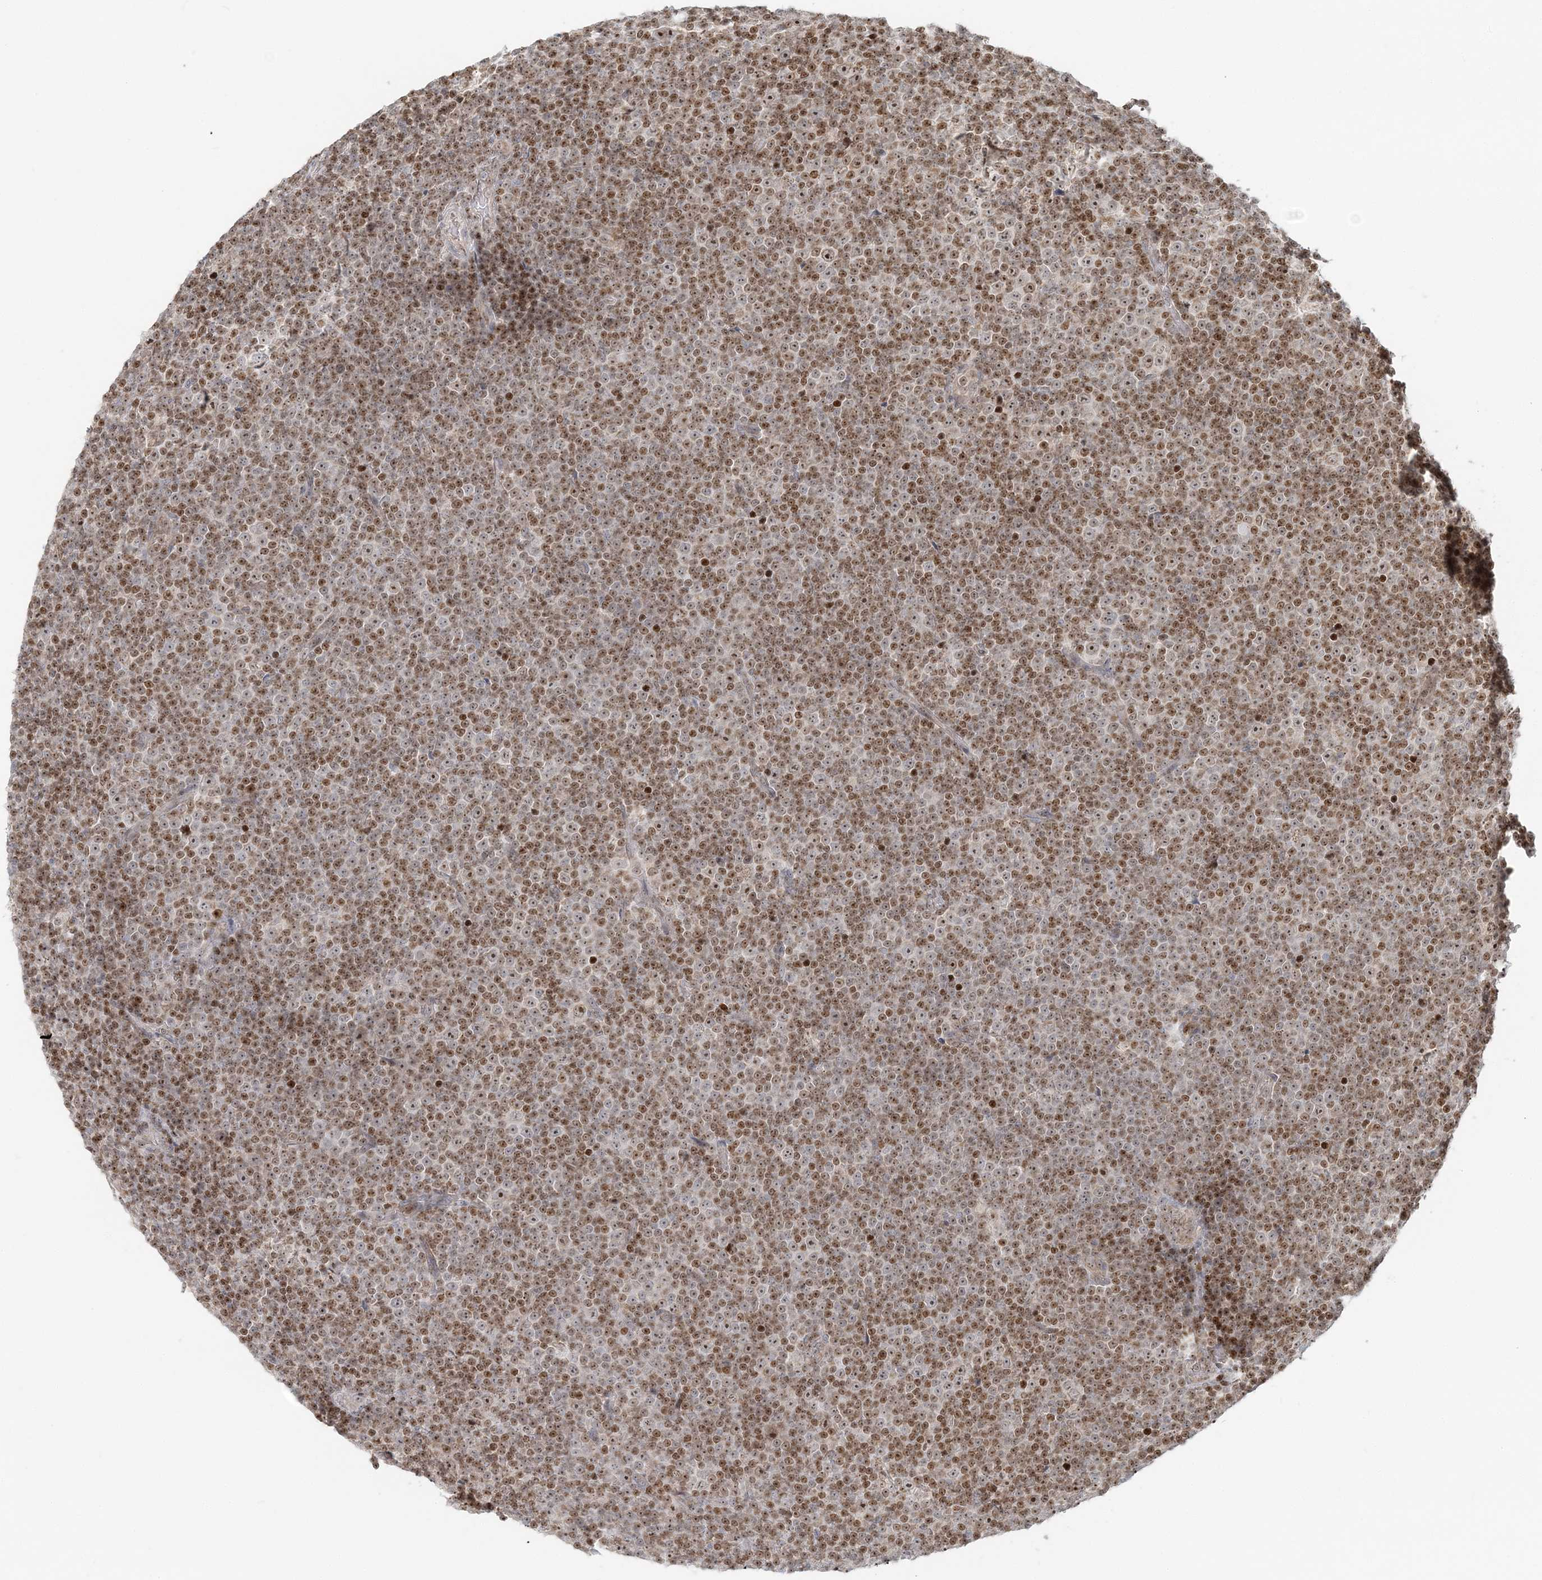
{"staining": {"intensity": "moderate", "quantity": ">75%", "location": "nuclear"}, "tissue": "lymphoma", "cell_type": "Tumor cells", "image_type": "cancer", "snomed": [{"axis": "morphology", "description": "Malignant lymphoma, non-Hodgkin's type, Low grade"}, {"axis": "topography", "description": "Lymph node"}], "caption": "Human malignant lymphoma, non-Hodgkin's type (low-grade) stained with a protein marker shows moderate staining in tumor cells.", "gene": "UBE2F", "patient": {"sex": "female", "age": 67}}